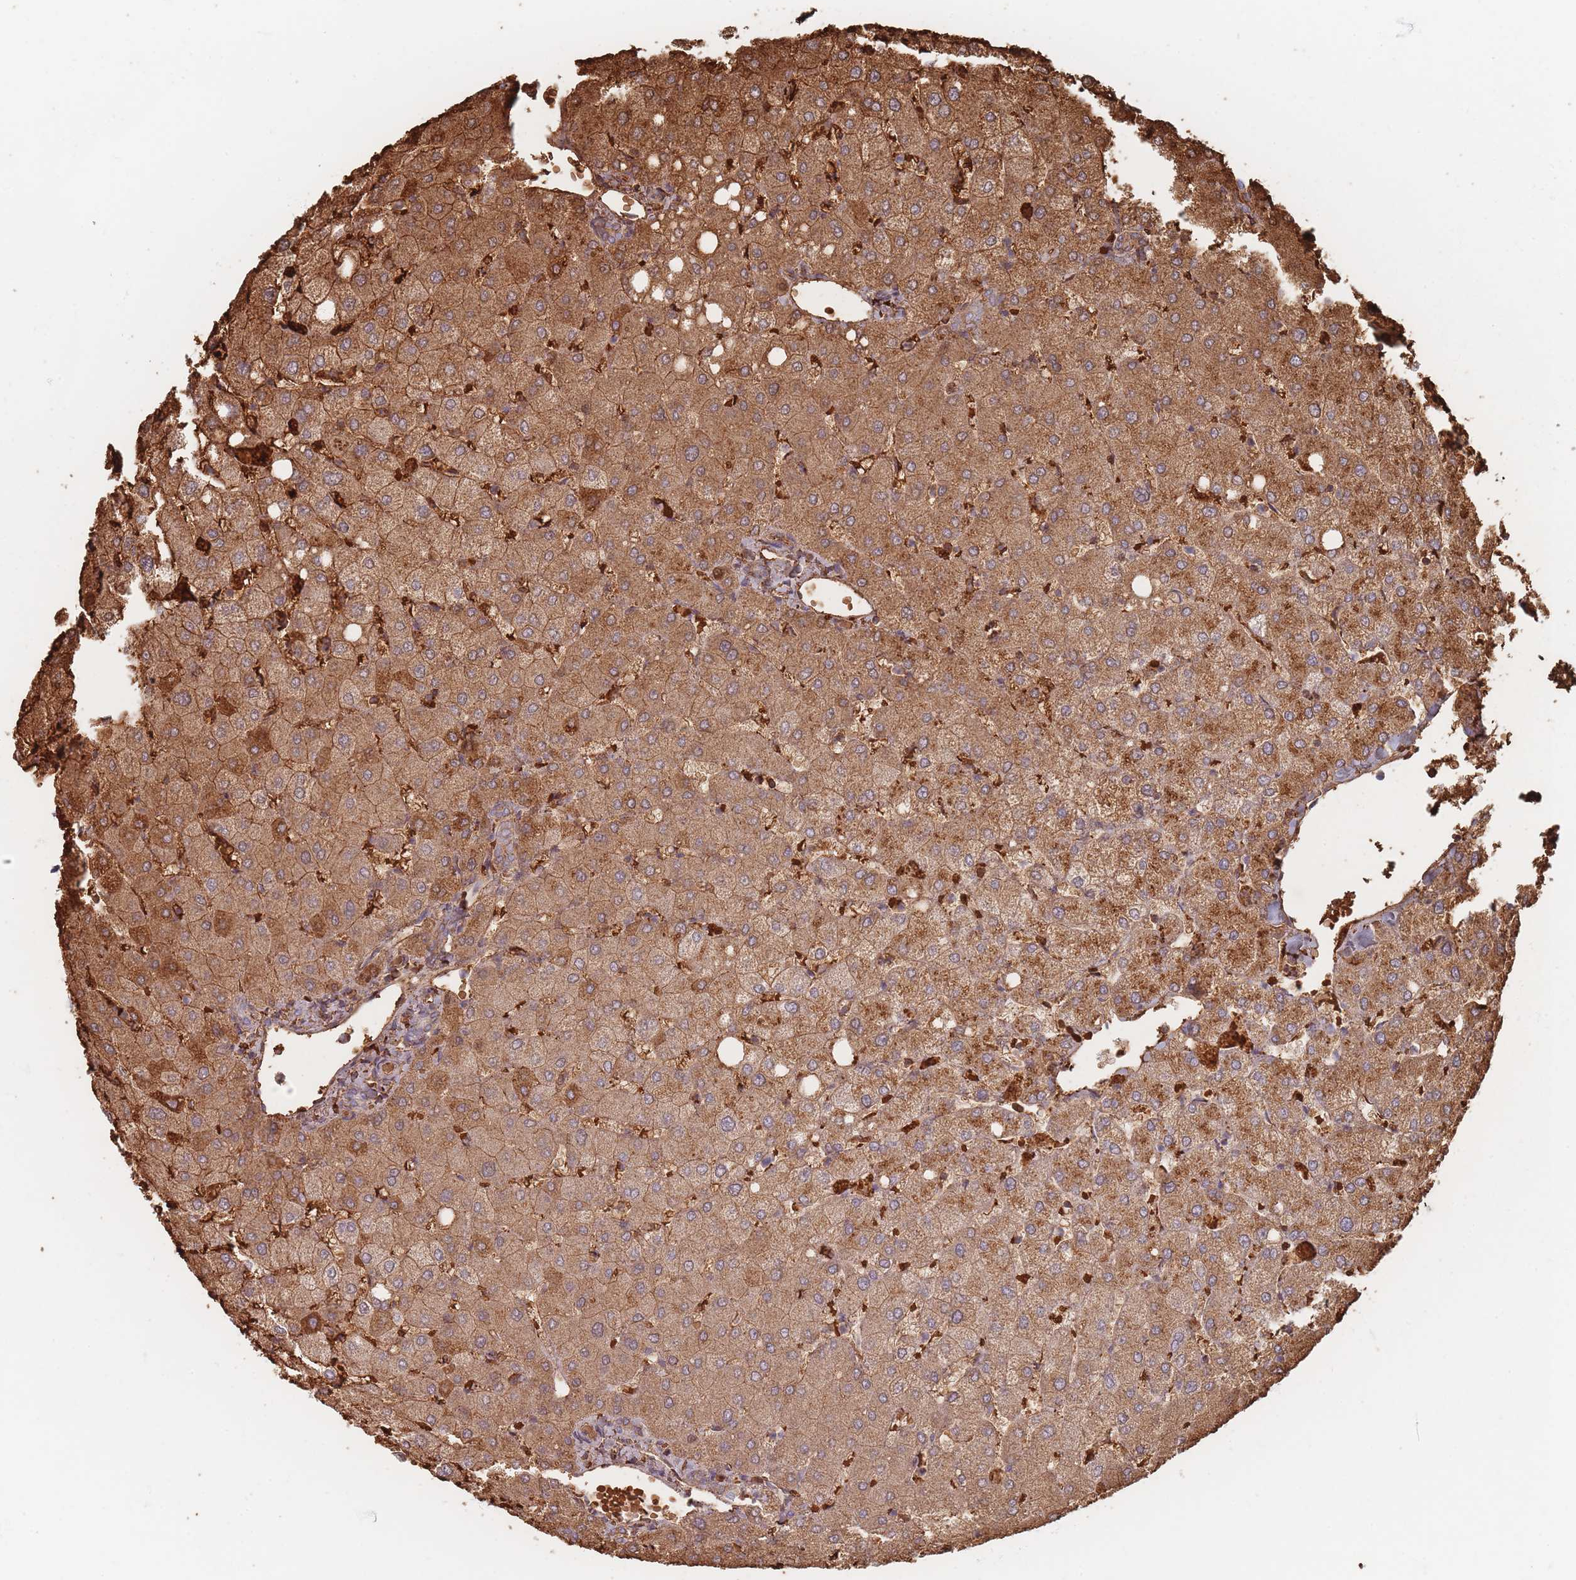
{"staining": {"intensity": "weak", "quantity": ">75%", "location": "cytoplasmic/membranous"}, "tissue": "liver", "cell_type": "Cholangiocytes", "image_type": "normal", "snomed": [{"axis": "morphology", "description": "Normal tissue, NOS"}, {"axis": "topography", "description": "Liver"}], "caption": "Liver stained for a protein displays weak cytoplasmic/membranous positivity in cholangiocytes.", "gene": "SLC2A6", "patient": {"sex": "female", "age": 54}}